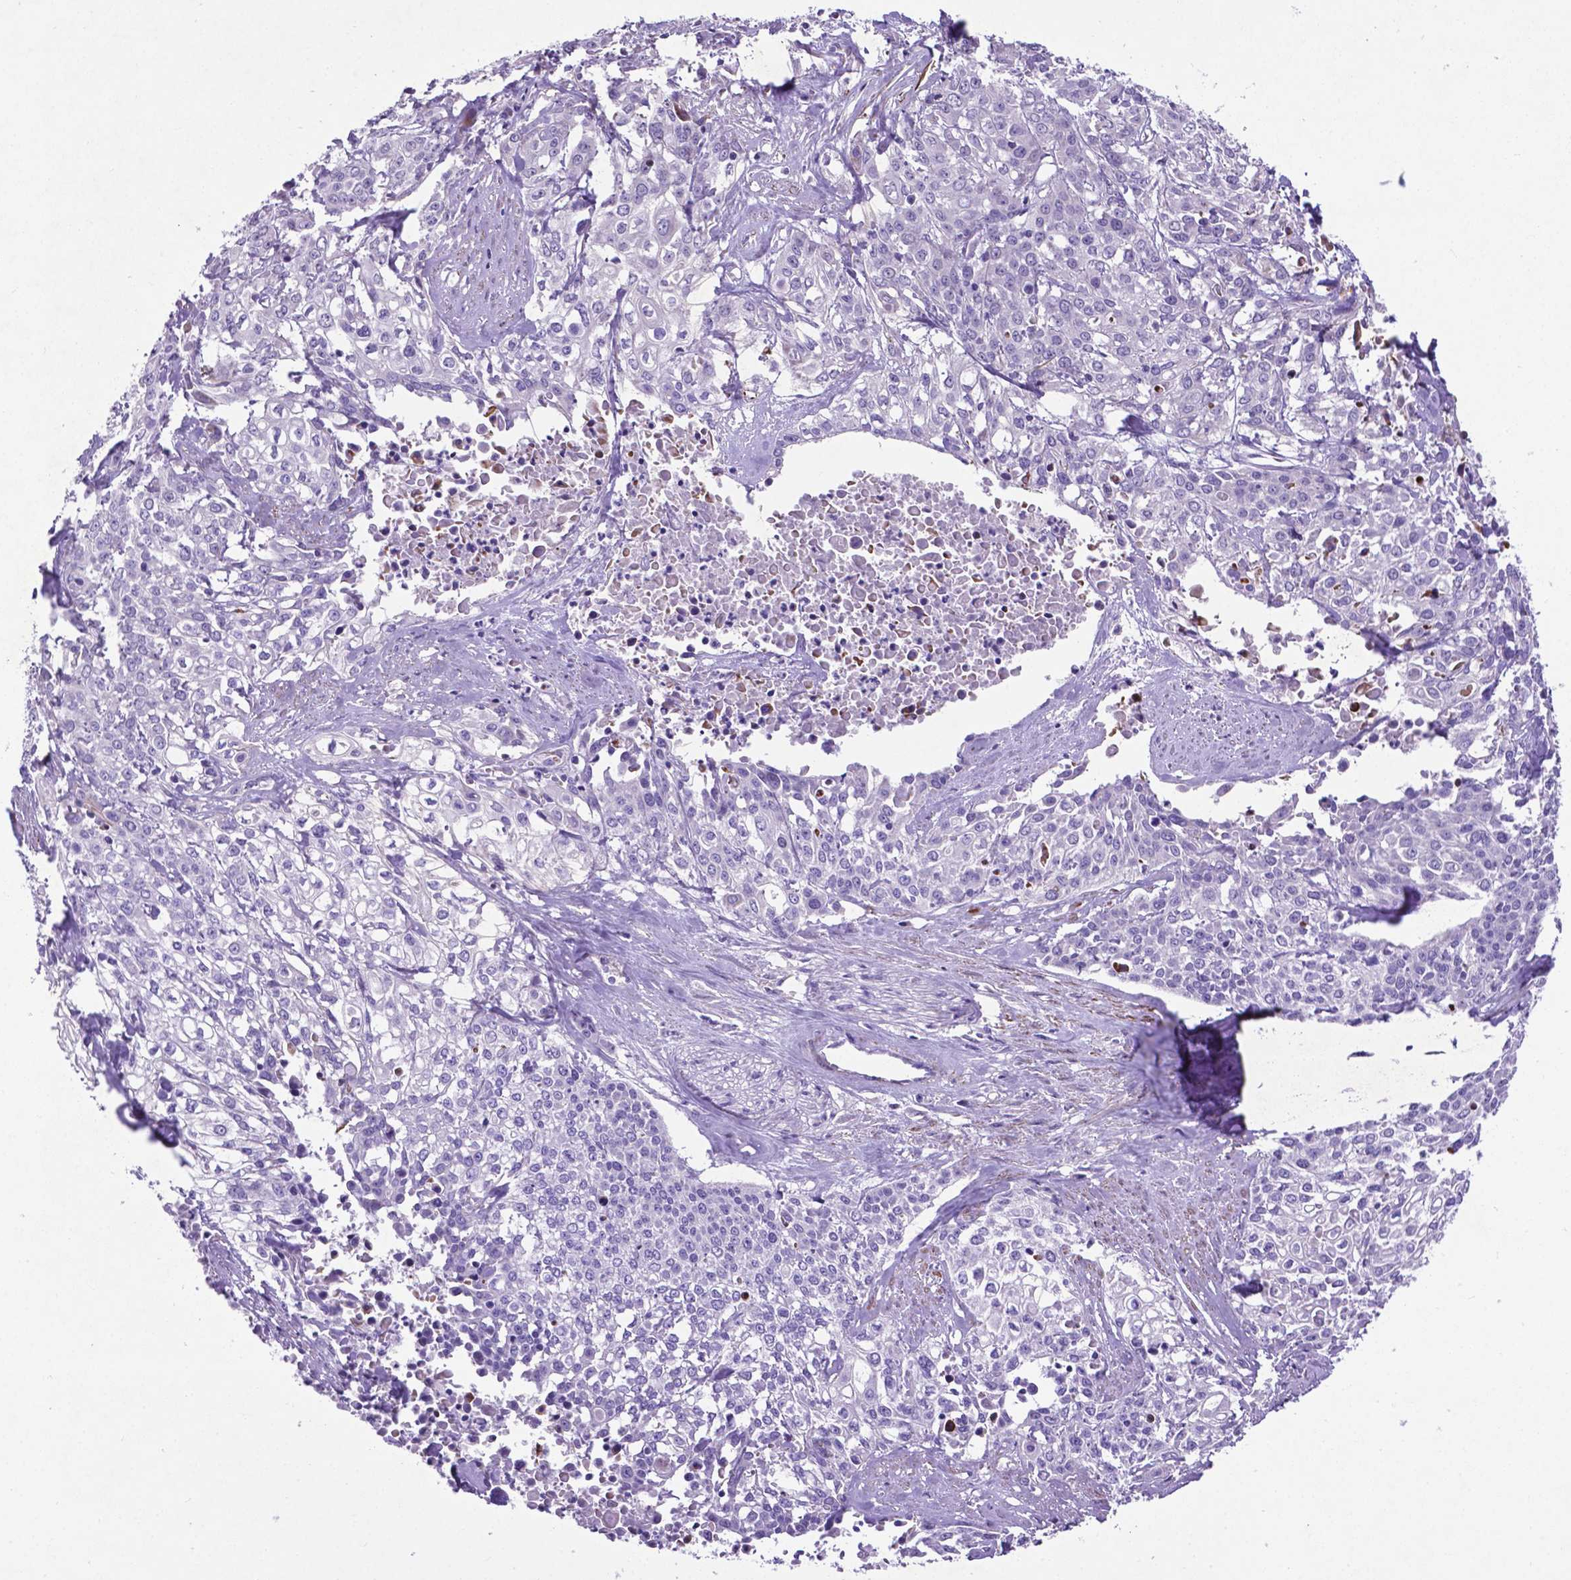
{"staining": {"intensity": "negative", "quantity": "none", "location": "none"}, "tissue": "cervical cancer", "cell_type": "Tumor cells", "image_type": "cancer", "snomed": [{"axis": "morphology", "description": "Squamous cell carcinoma, NOS"}, {"axis": "topography", "description": "Cervix"}], "caption": "Immunohistochemical staining of cervical cancer displays no significant positivity in tumor cells.", "gene": "PFKFB4", "patient": {"sex": "female", "age": 39}}